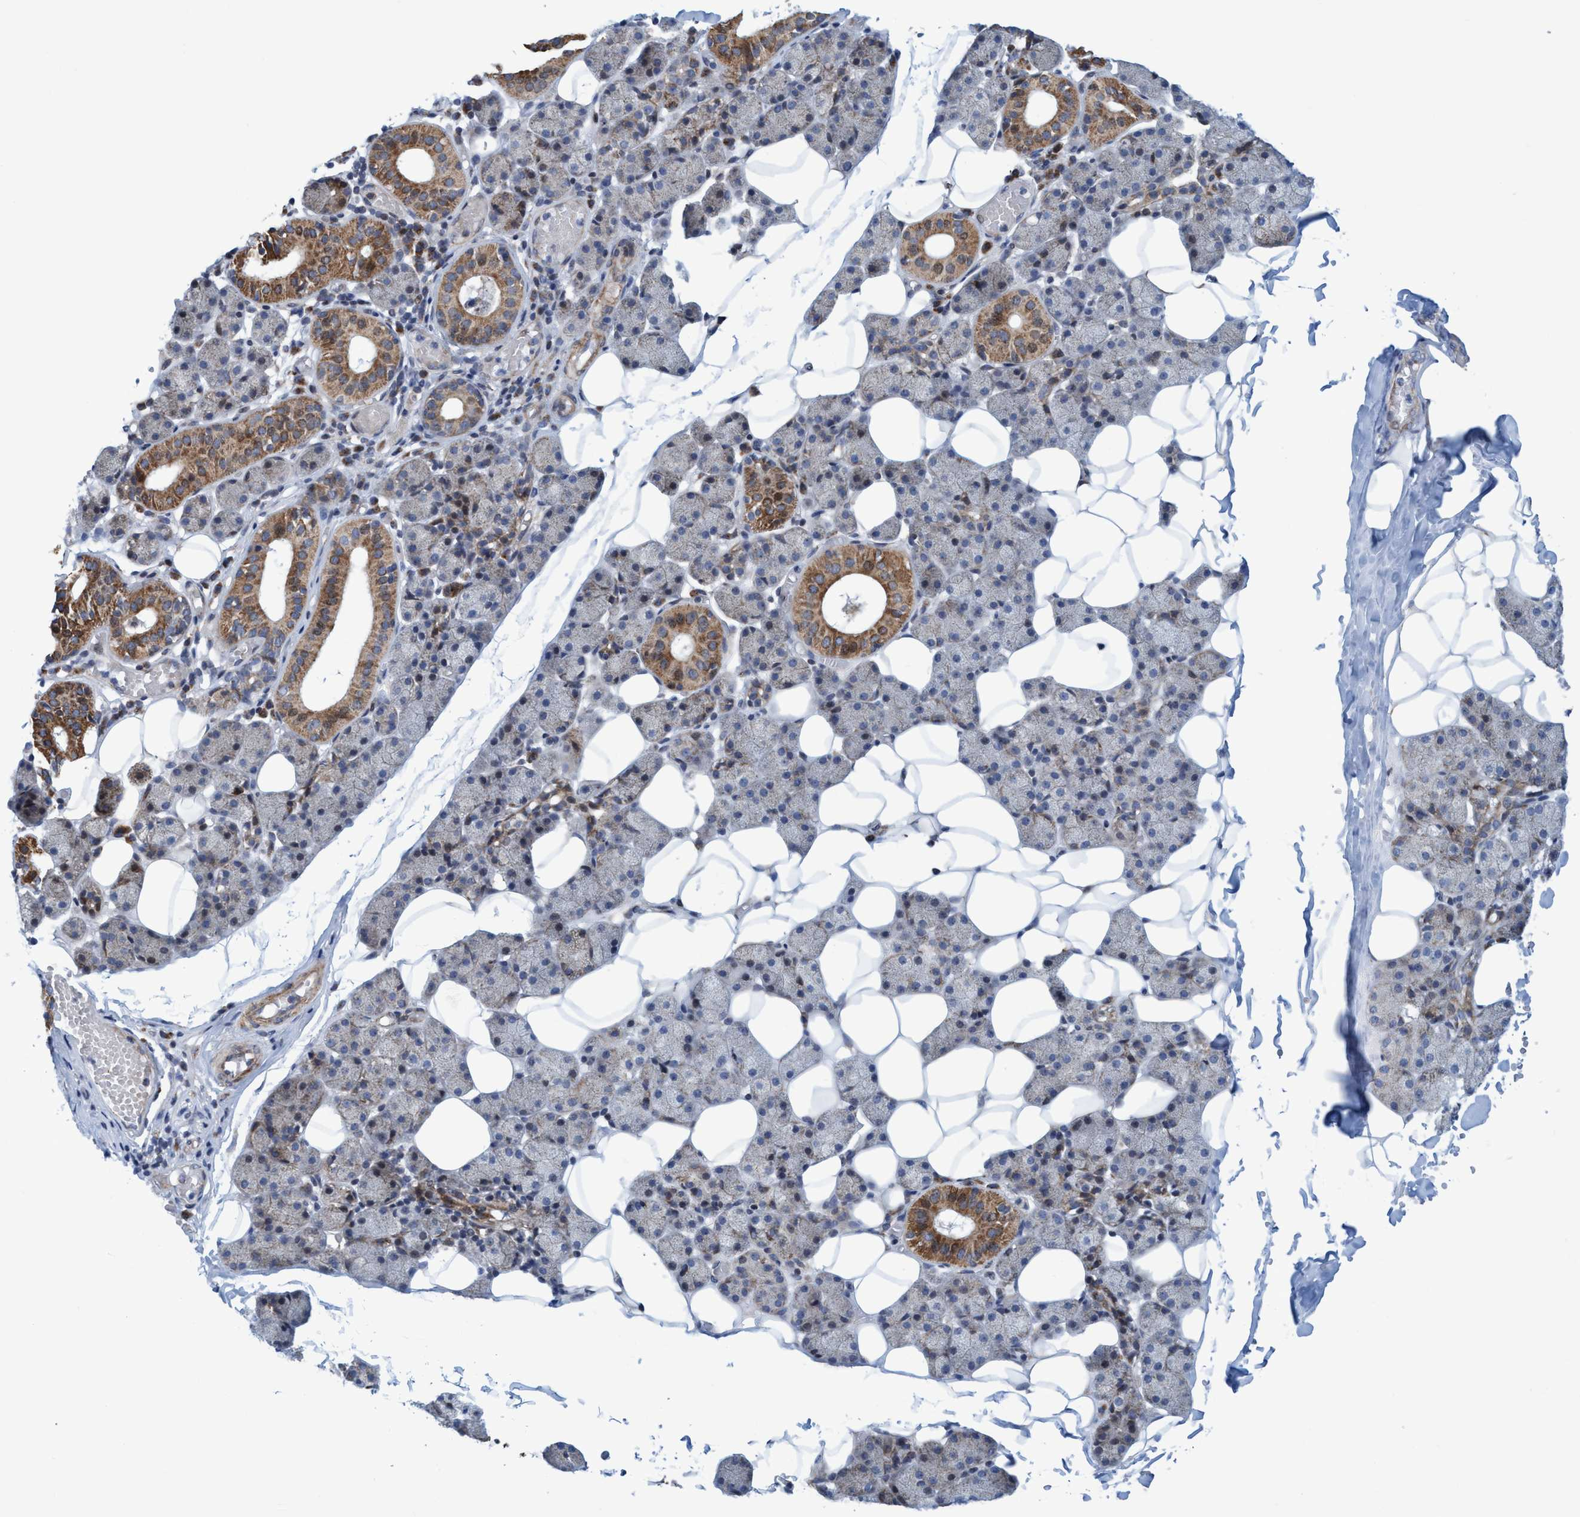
{"staining": {"intensity": "moderate", "quantity": "25%-75%", "location": "cytoplasmic/membranous"}, "tissue": "salivary gland", "cell_type": "Glandular cells", "image_type": "normal", "snomed": [{"axis": "morphology", "description": "Normal tissue, NOS"}, {"axis": "topography", "description": "Salivary gland"}], "caption": "Brown immunohistochemical staining in benign human salivary gland displays moderate cytoplasmic/membranous positivity in about 25%-75% of glandular cells.", "gene": "POLR1F", "patient": {"sex": "female", "age": 33}}